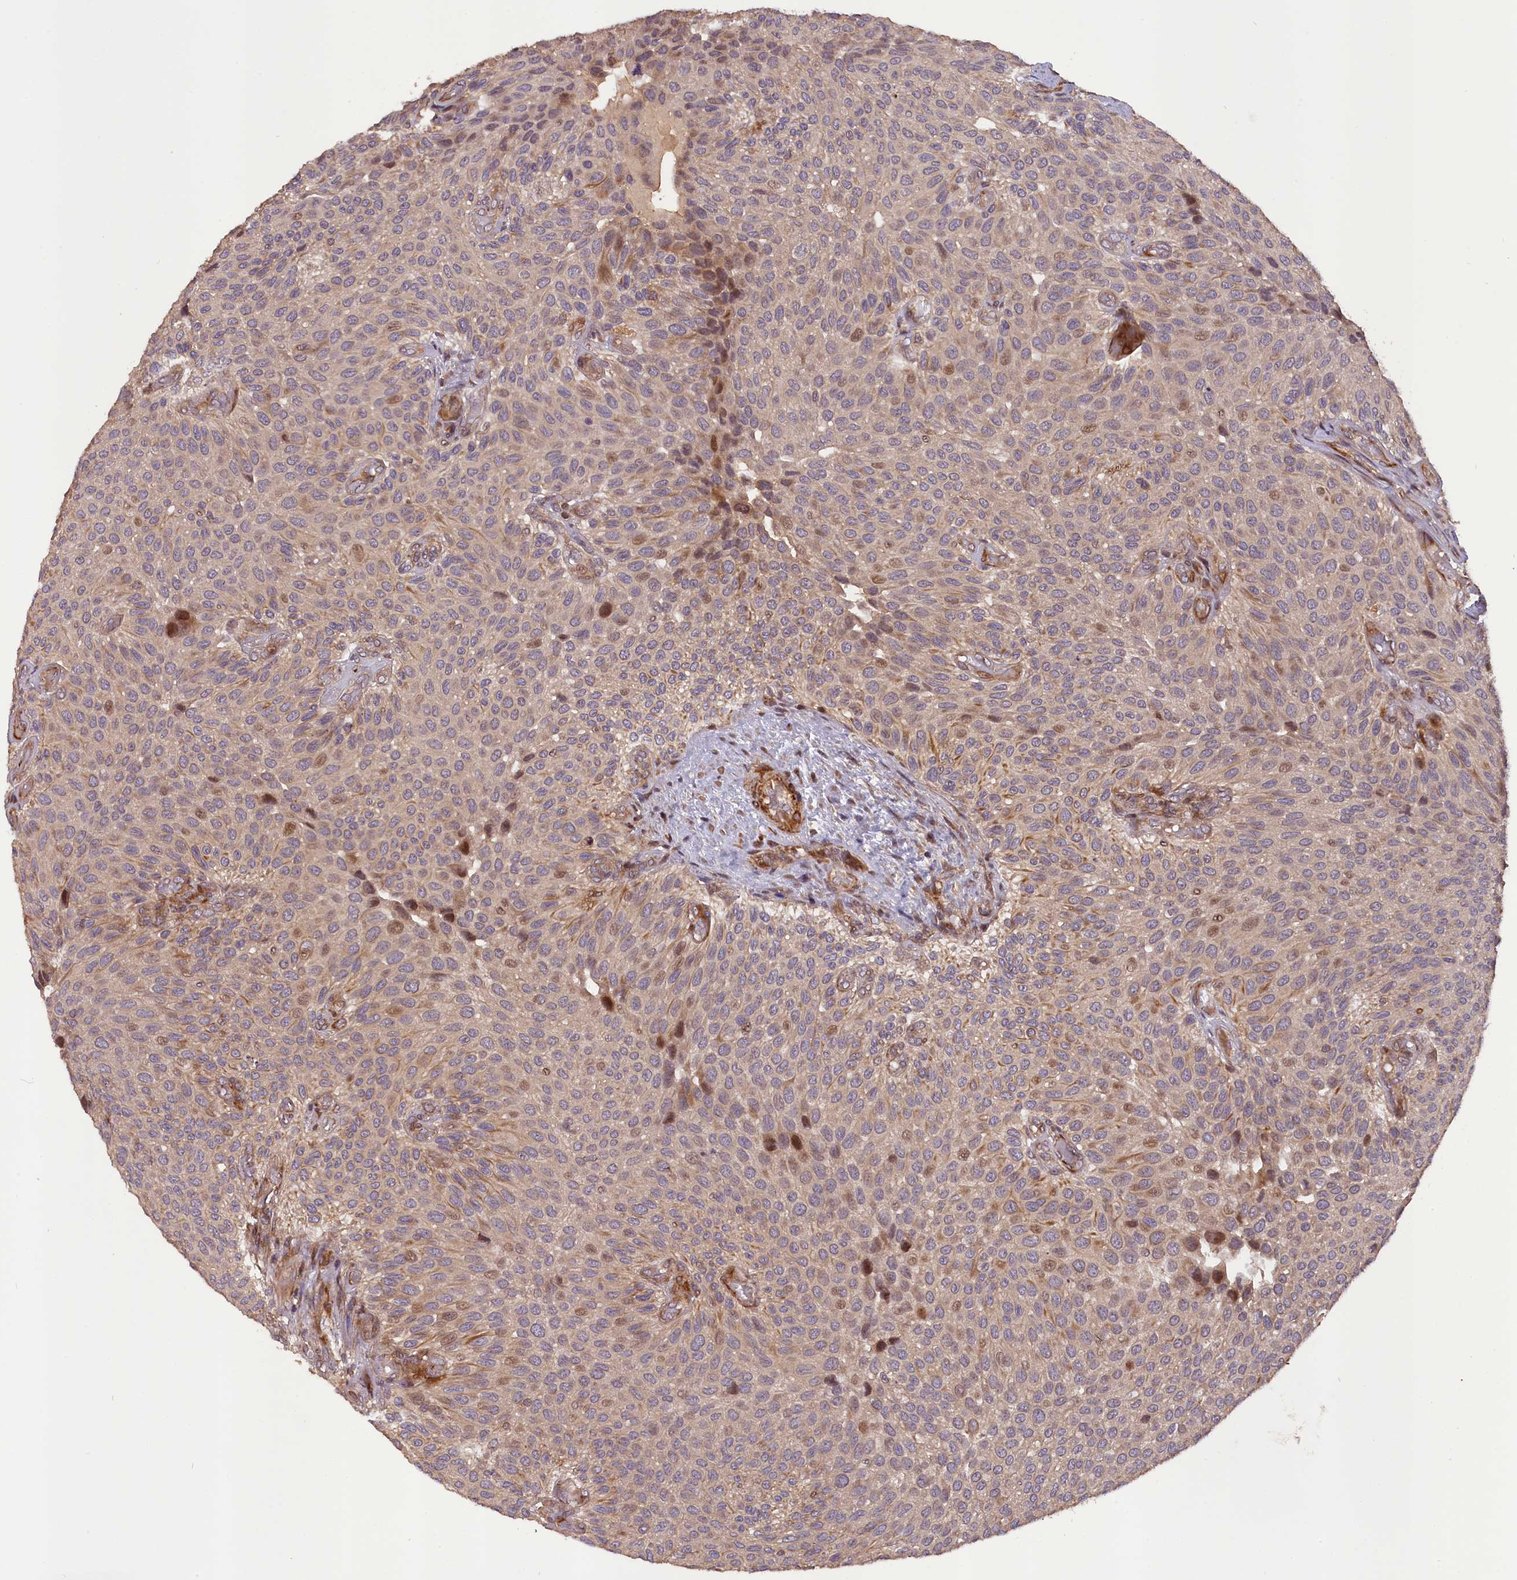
{"staining": {"intensity": "moderate", "quantity": "25%-75%", "location": "cytoplasmic/membranous,nuclear"}, "tissue": "urothelial cancer", "cell_type": "Tumor cells", "image_type": "cancer", "snomed": [{"axis": "morphology", "description": "Urothelial carcinoma, Low grade"}, {"axis": "topography", "description": "Urinary bladder"}], "caption": "The image exhibits immunohistochemical staining of urothelial cancer. There is moderate cytoplasmic/membranous and nuclear expression is present in approximately 25%-75% of tumor cells. (IHC, brightfield microscopy, high magnification).", "gene": "DNAJB9", "patient": {"sex": "male", "age": 89}}